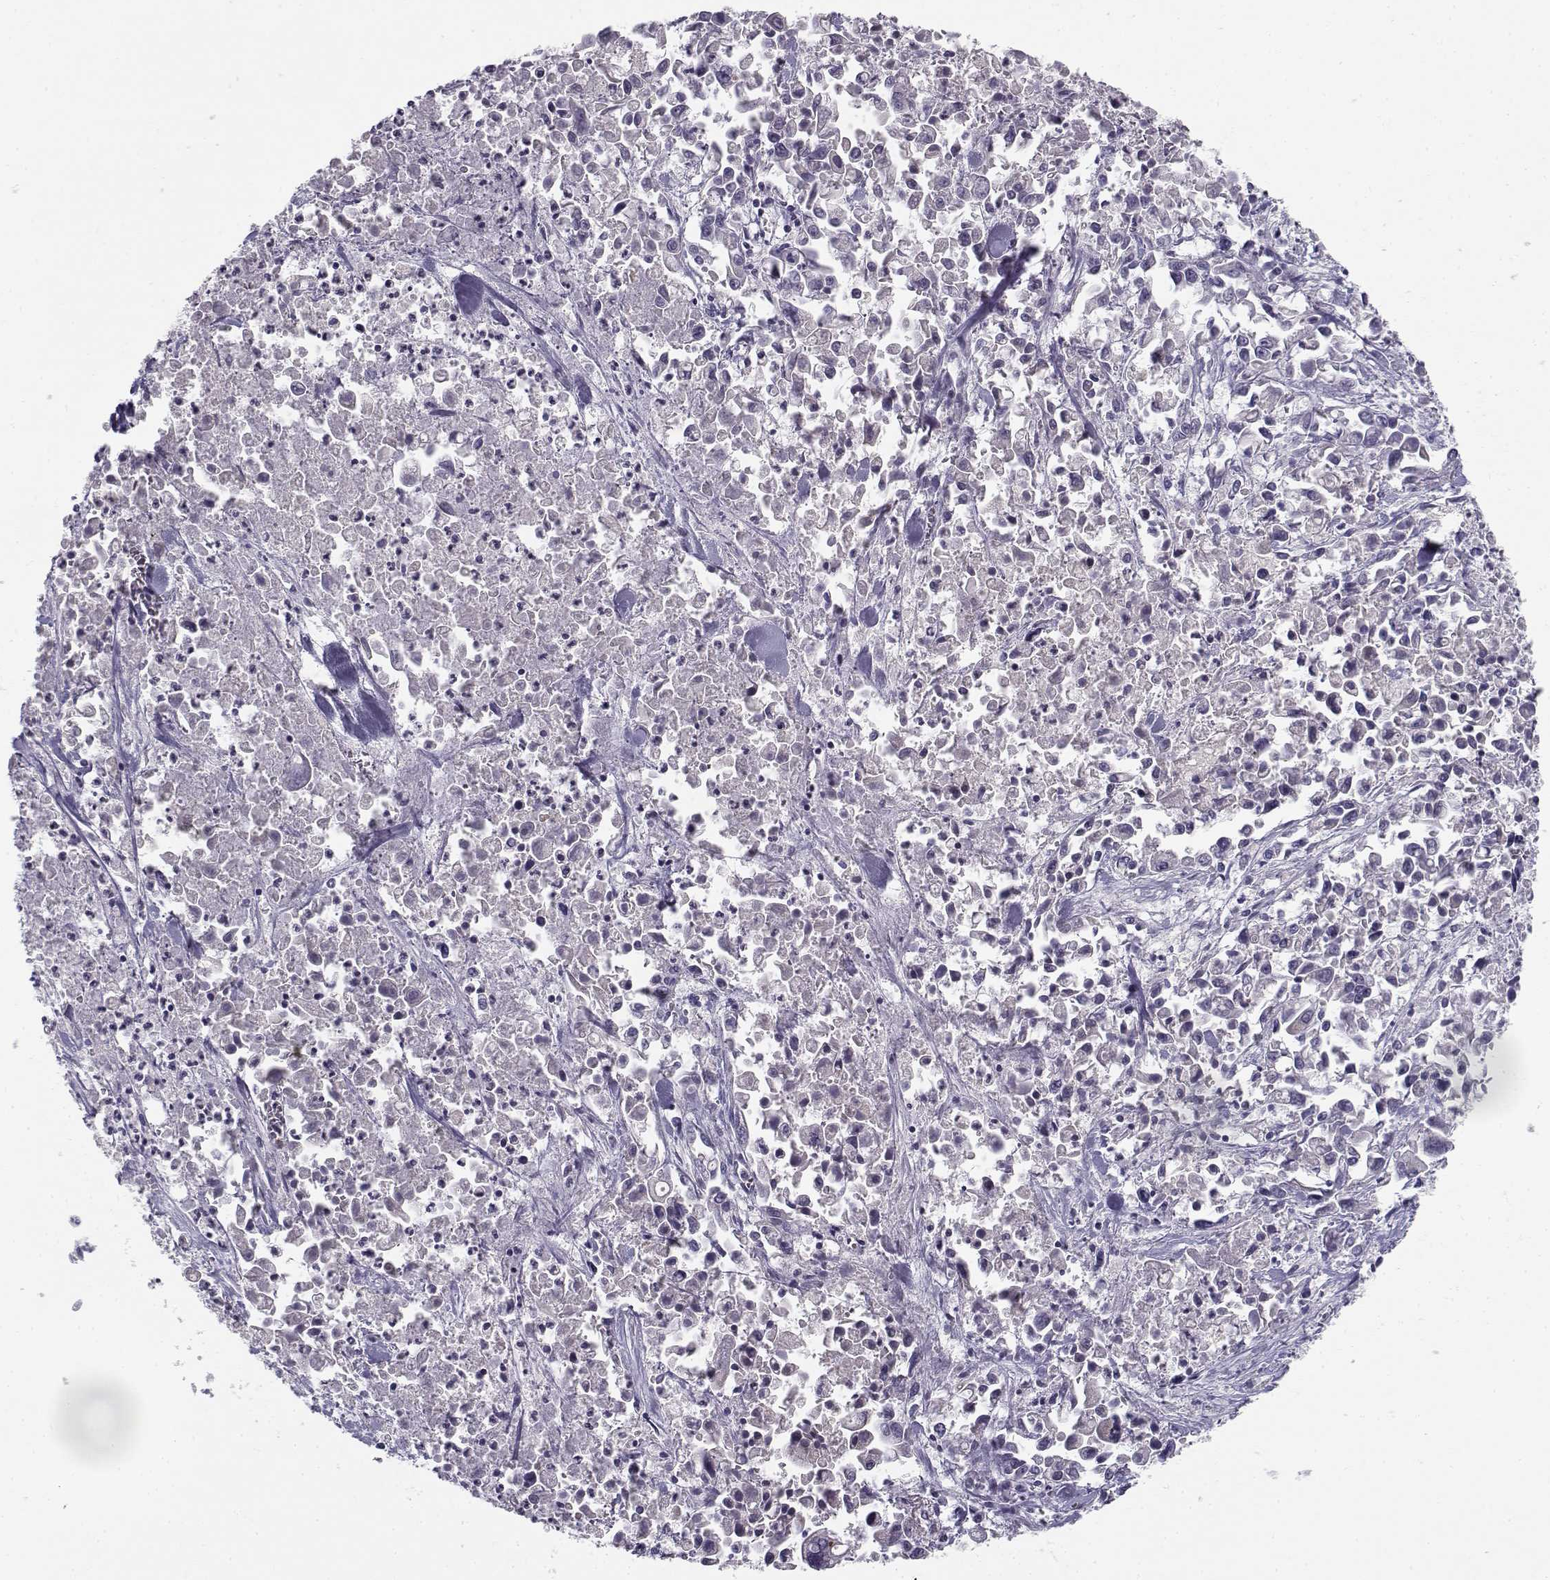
{"staining": {"intensity": "negative", "quantity": "none", "location": "none"}, "tissue": "pancreatic cancer", "cell_type": "Tumor cells", "image_type": "cancer", "snomed": [{"axis": "morphology", "description": "Adenocarcinoma, NOS"}, {"axis": "topography", "description": "Pancreas"}], "caption": "The histopathology image demonstrates no significant expression in tumor cells of pancreatic cancer. (IHC, brightfield microscopy, high magnification).", "gene": "DDX25", "patient": {"sex": "female", "age": 83}}